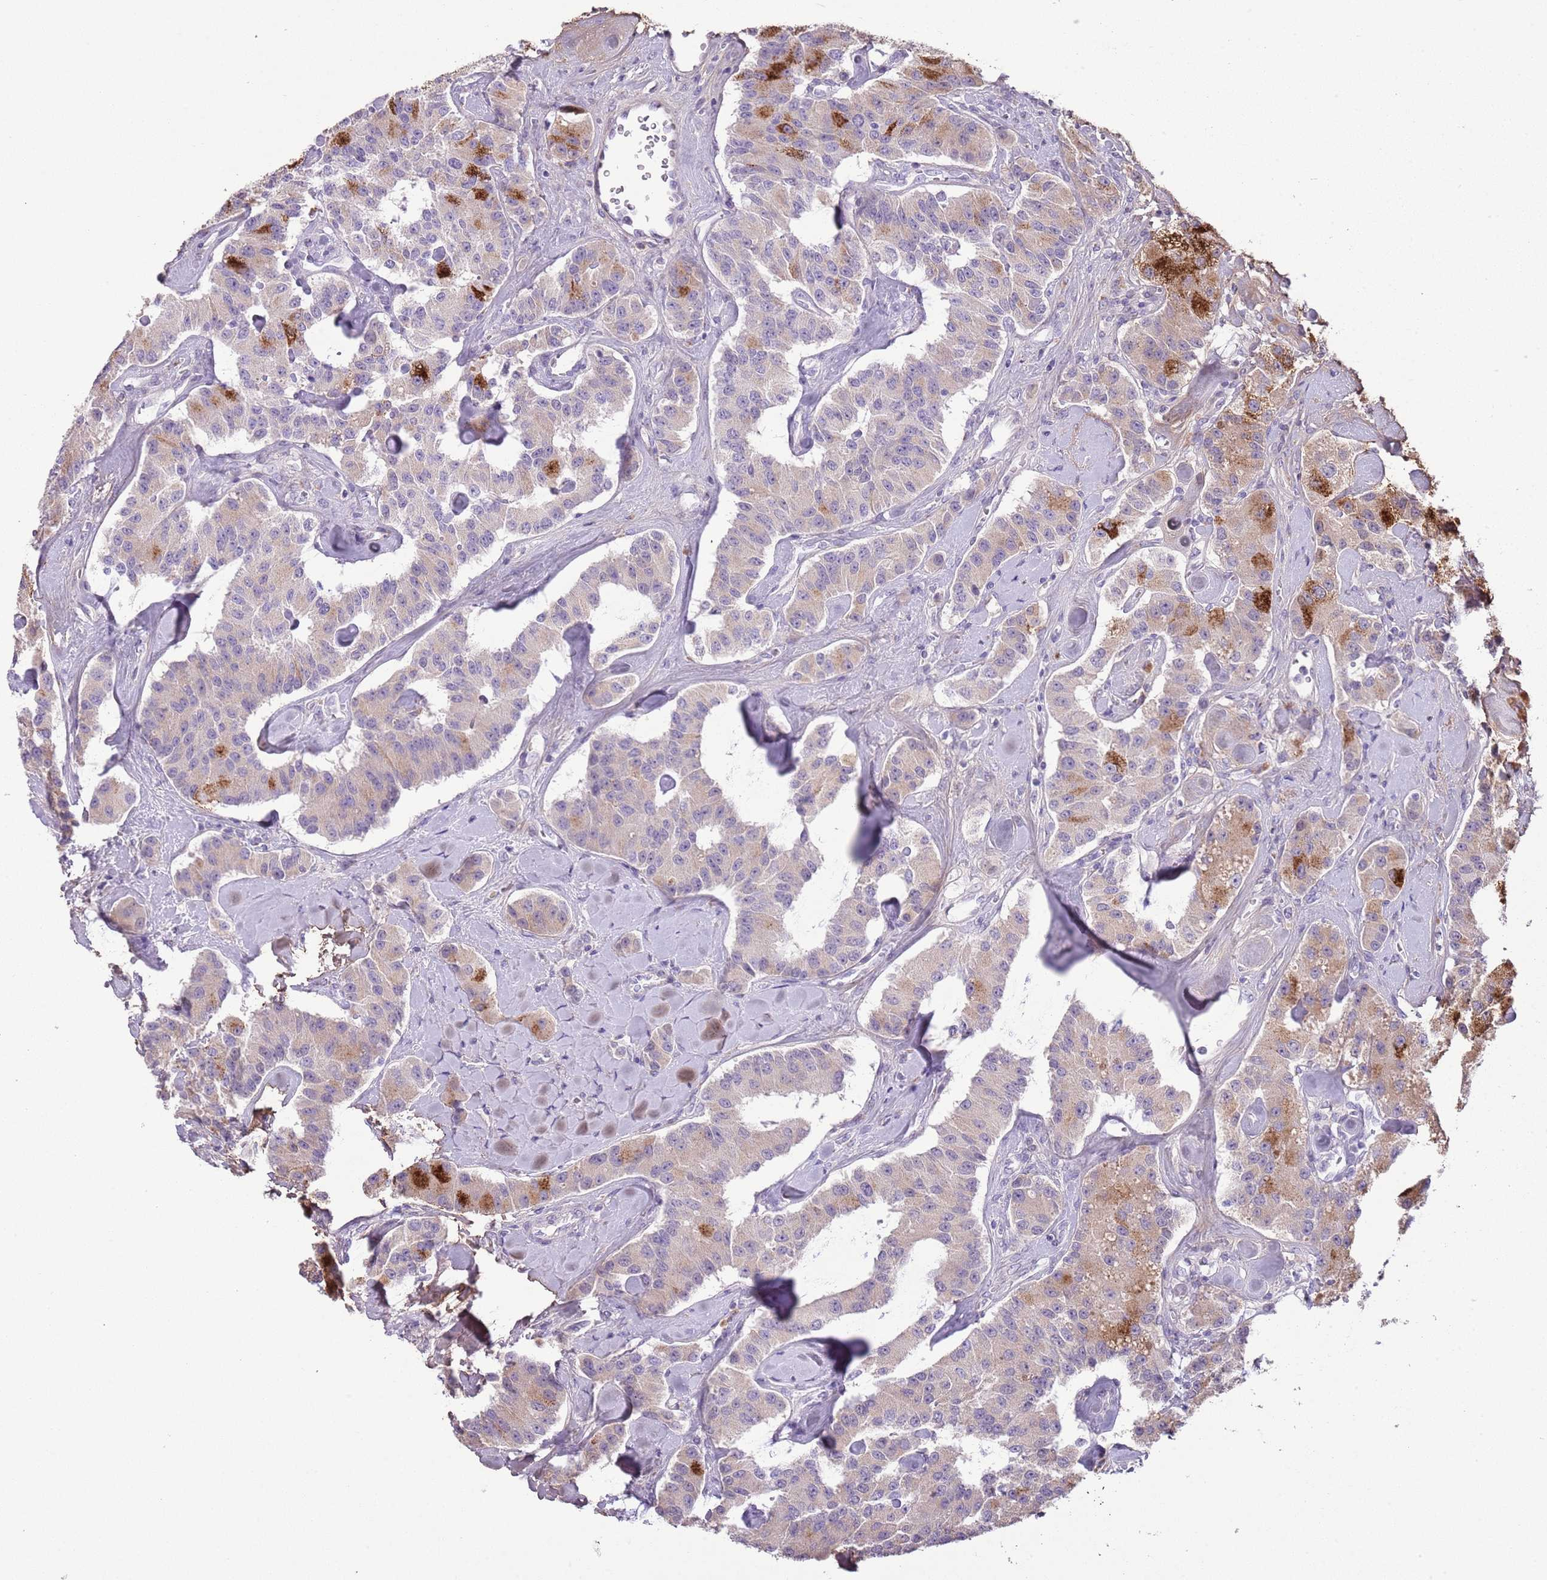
{"staining": {"intensity": "moderate", "quantity": "25%-75%", "location": "cytoplasmic/membranous"}, "tissue": "carcinoid", "cell_type": "Tumor cells", "image_type": "cancer", "snomed": [{"axis": "morphology", "description": "Carcinoid, malignant, NOS"}, {"axis": "topography", "description": "Pancreas"}], "caption": "Carcinoid tissue displays moderate cytoplasmic/membranous staining in approximately 25%-75% of tumor cells, visualized by immunohistochemistry.", "gene": "ABHD17C", "patient": {"sex": "male", "age": 41}}